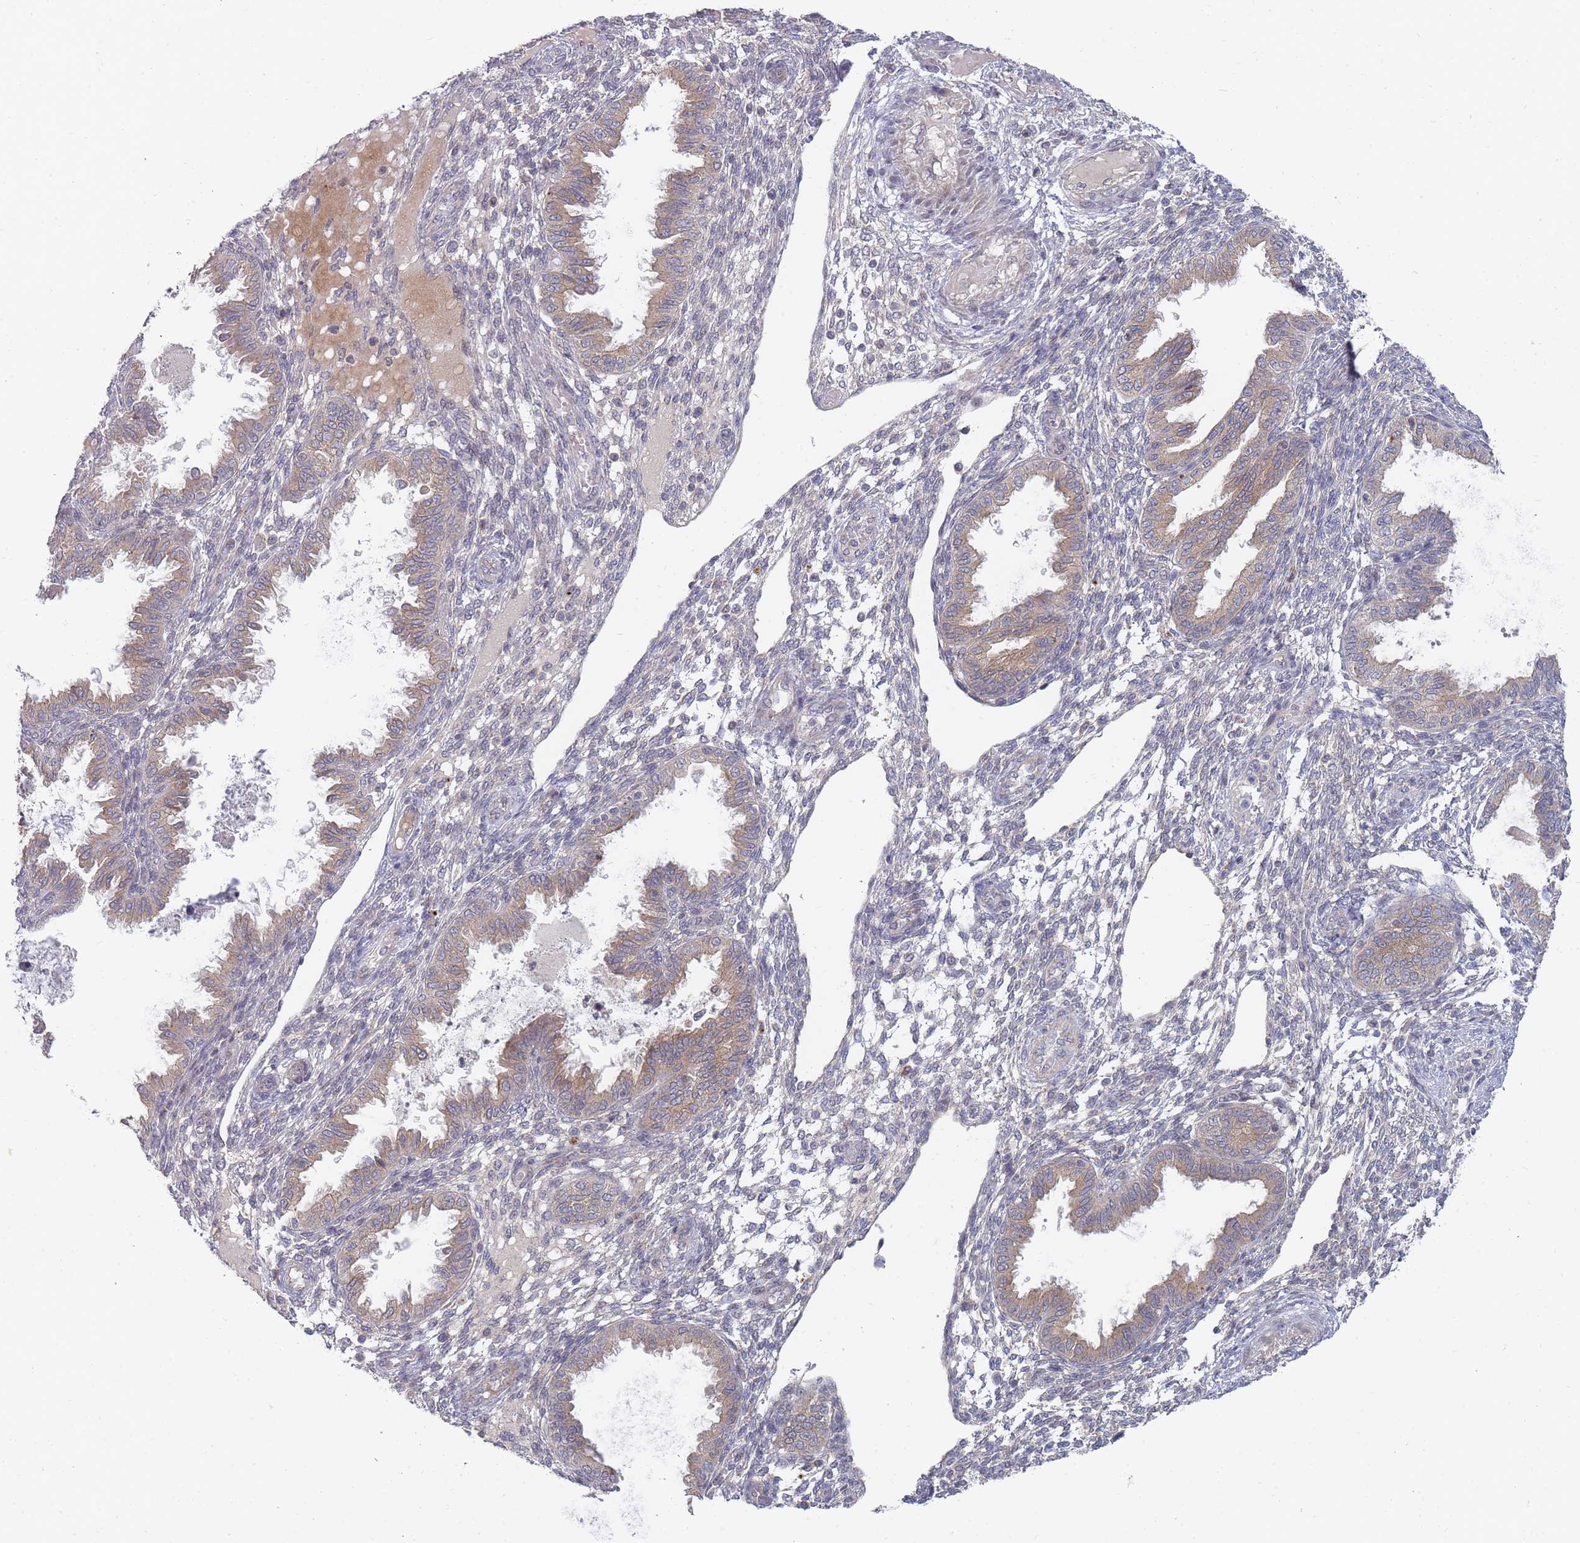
{"staining": {"intensity": "negative", "quantity": "none", "location": "none"}, "tissue": "endometrium", "cell_type": "Cells in endometrial stroma", "image_type": "normal", "snomed": [{"axis": "morphology", "description": "Normal tissue, NOS"}, {"axis": "topography", "description": "Endometrium"}], "caption": "Protein analysis of normal endometrium exhibits no significant staining in cells in endometrial stroma. (Brightfield microscopy of DAB IHC at high magnification).", "gene": "SLC35F5", "patient": {"sex": "female", "age": 33}}